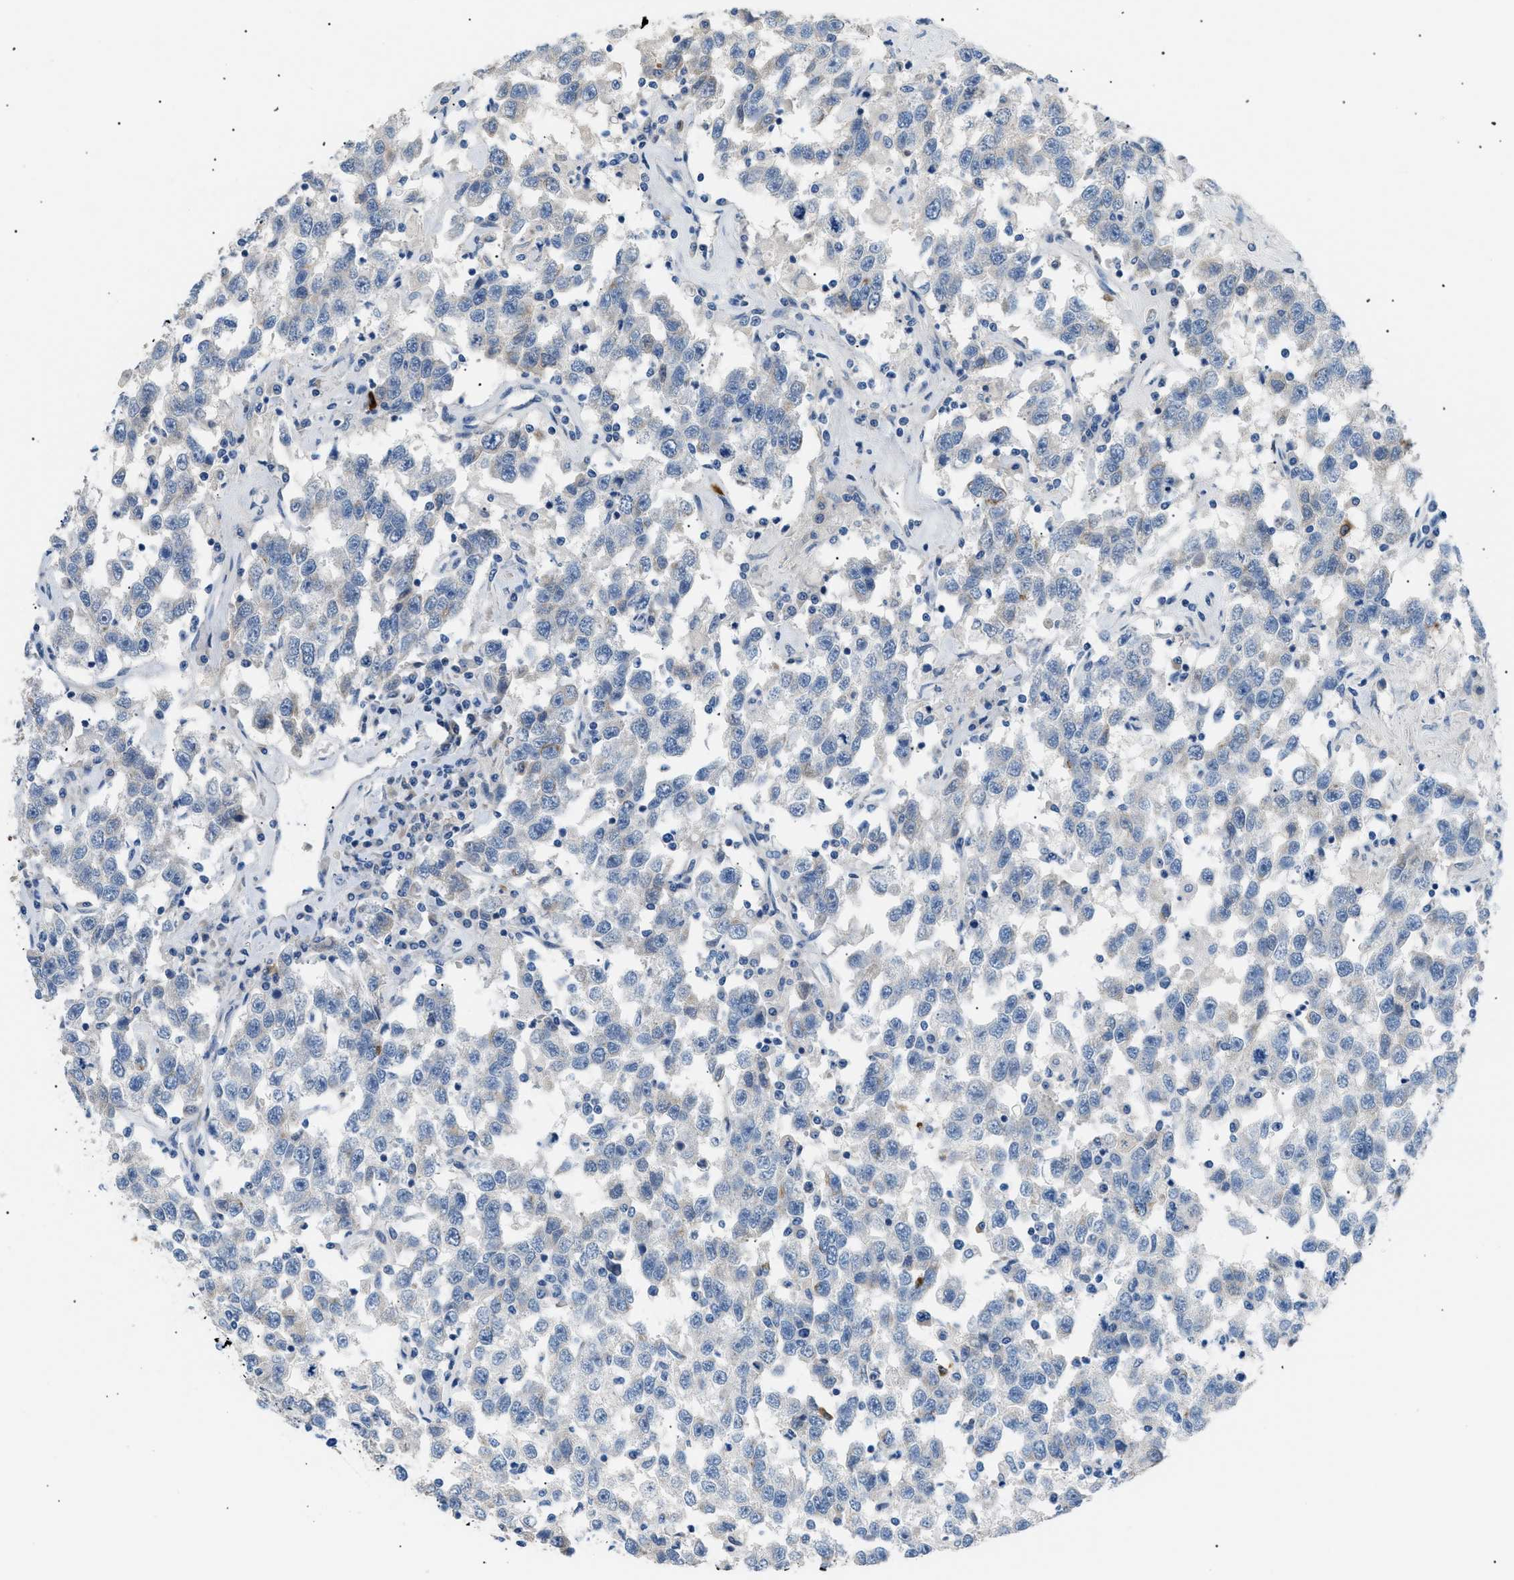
{"staining": {"intensity": "negative", "quantity": "none", "location": "none"}, "tissue": "testis cancer", "cell_type": "Tumor cells", "image_type": "cancer", "snomed": [{"axis": "morphology", "description": "Seminoma, NOS"}, {"axis": "topography", "description": "Testis"}], "caption": "IHC of seminoma (testis) exhibits no staining in tumor cells. The staining was performed using DAB to visualize the protein expression in brown, while the nuclei were stained in blue with hematoxylin (Magnification: 20x).", "gene": "ICA1", "patient": {"sex": "male", "age": 41}}